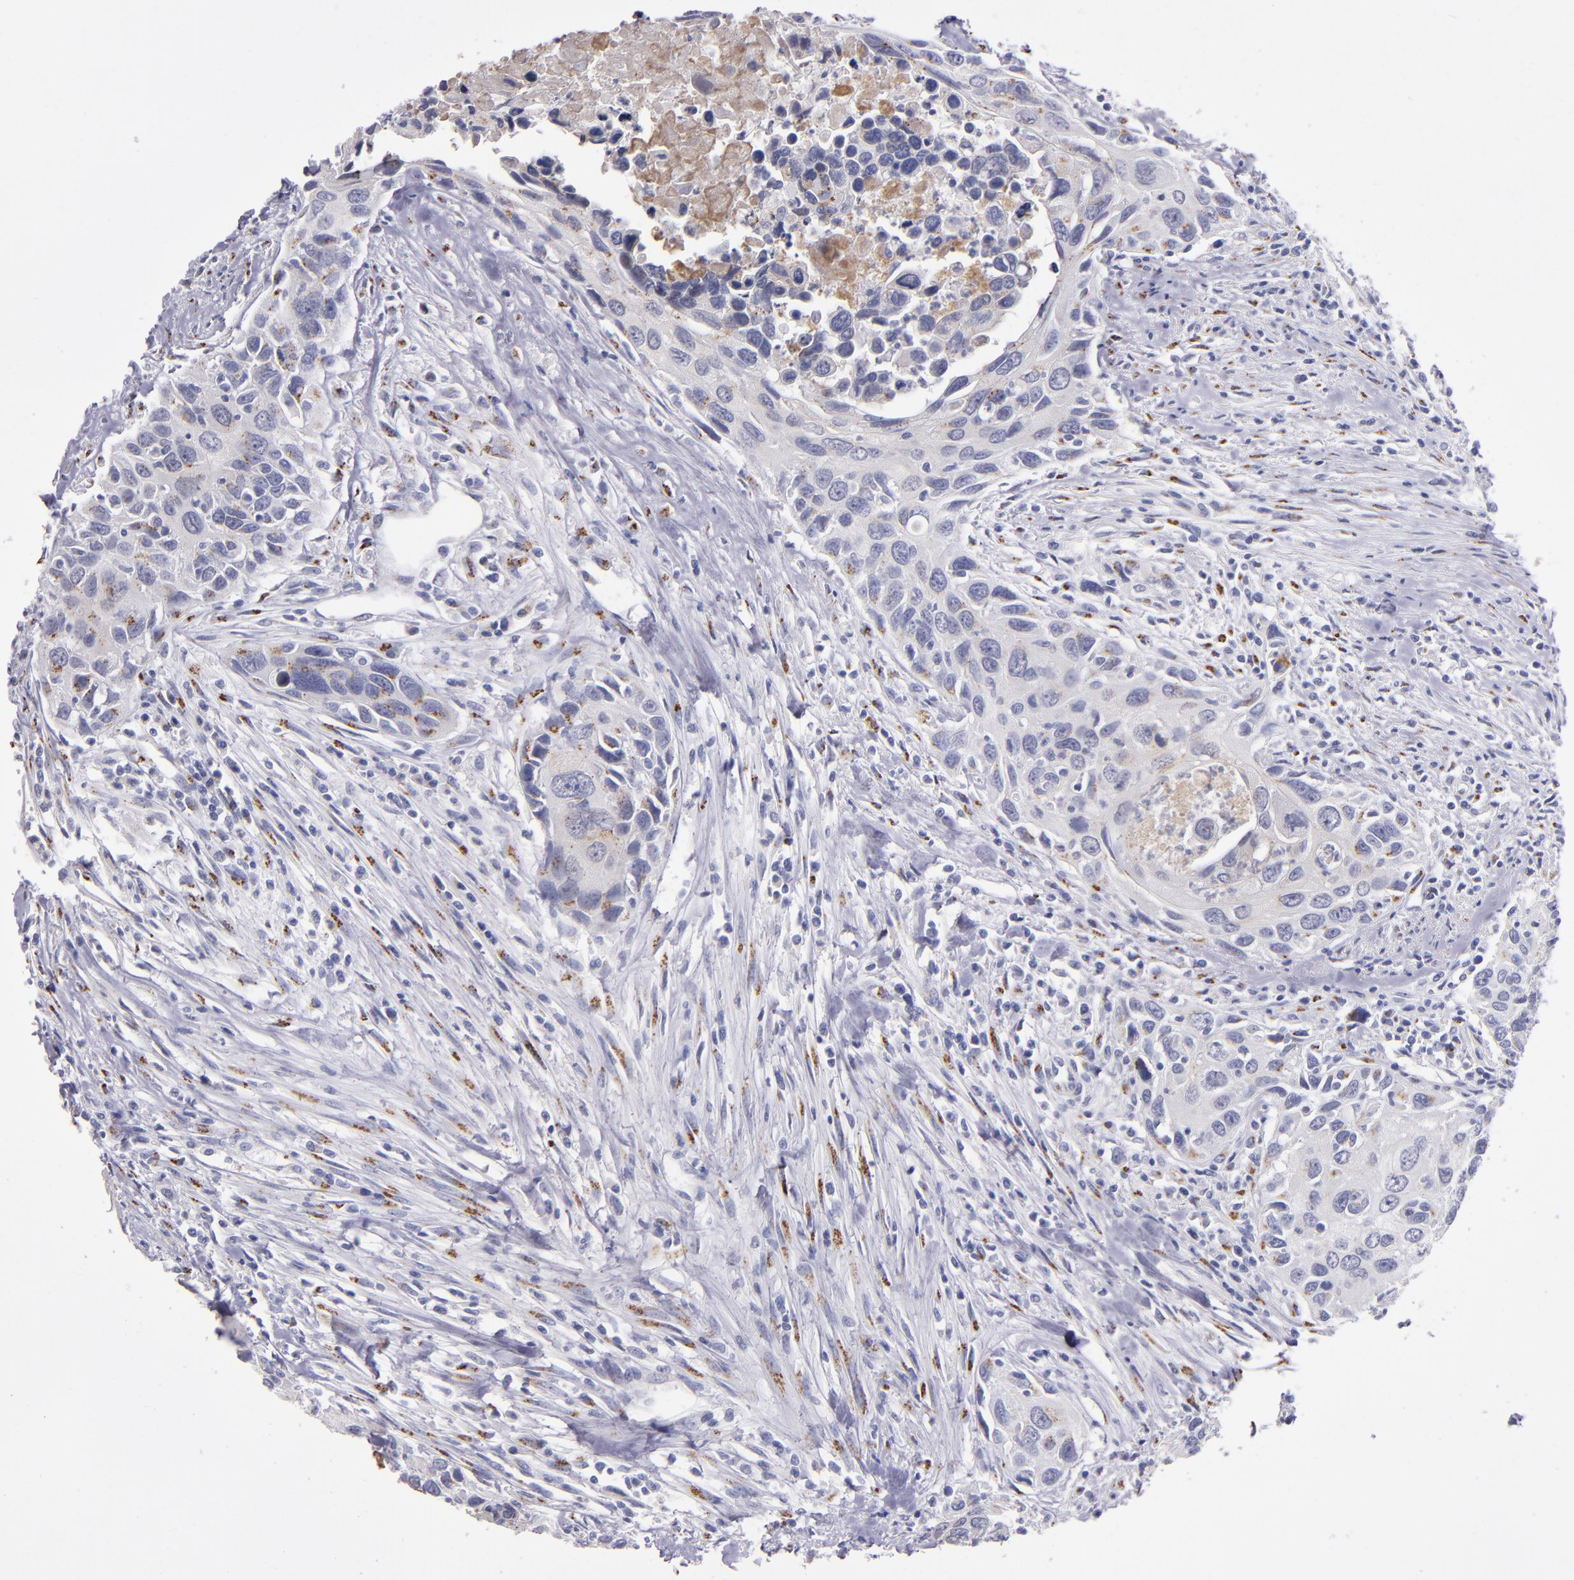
{"staining": {"intensity": "moderate", "quantity": "<25%", "location": "cytoplasmic/membranous"}, "tissue": "urothelial cancer", "cell_type": "Tumor cells", "image_type": "cancer", "snomed": [{"axis": "morphology", "description": "Urothelial carcinoma, High grade"}, {"axis": "topography", "description": "Urinary bladder"}], "caption": "High-grade urothelial carcinoma was stained to show a protein in brown. There is low levels of moderate cytoplasmic/membranous positivity in approximately <25% of tumor cells.", "gene": "RAB41", "patient": {"sex": "male", "age": 71}}